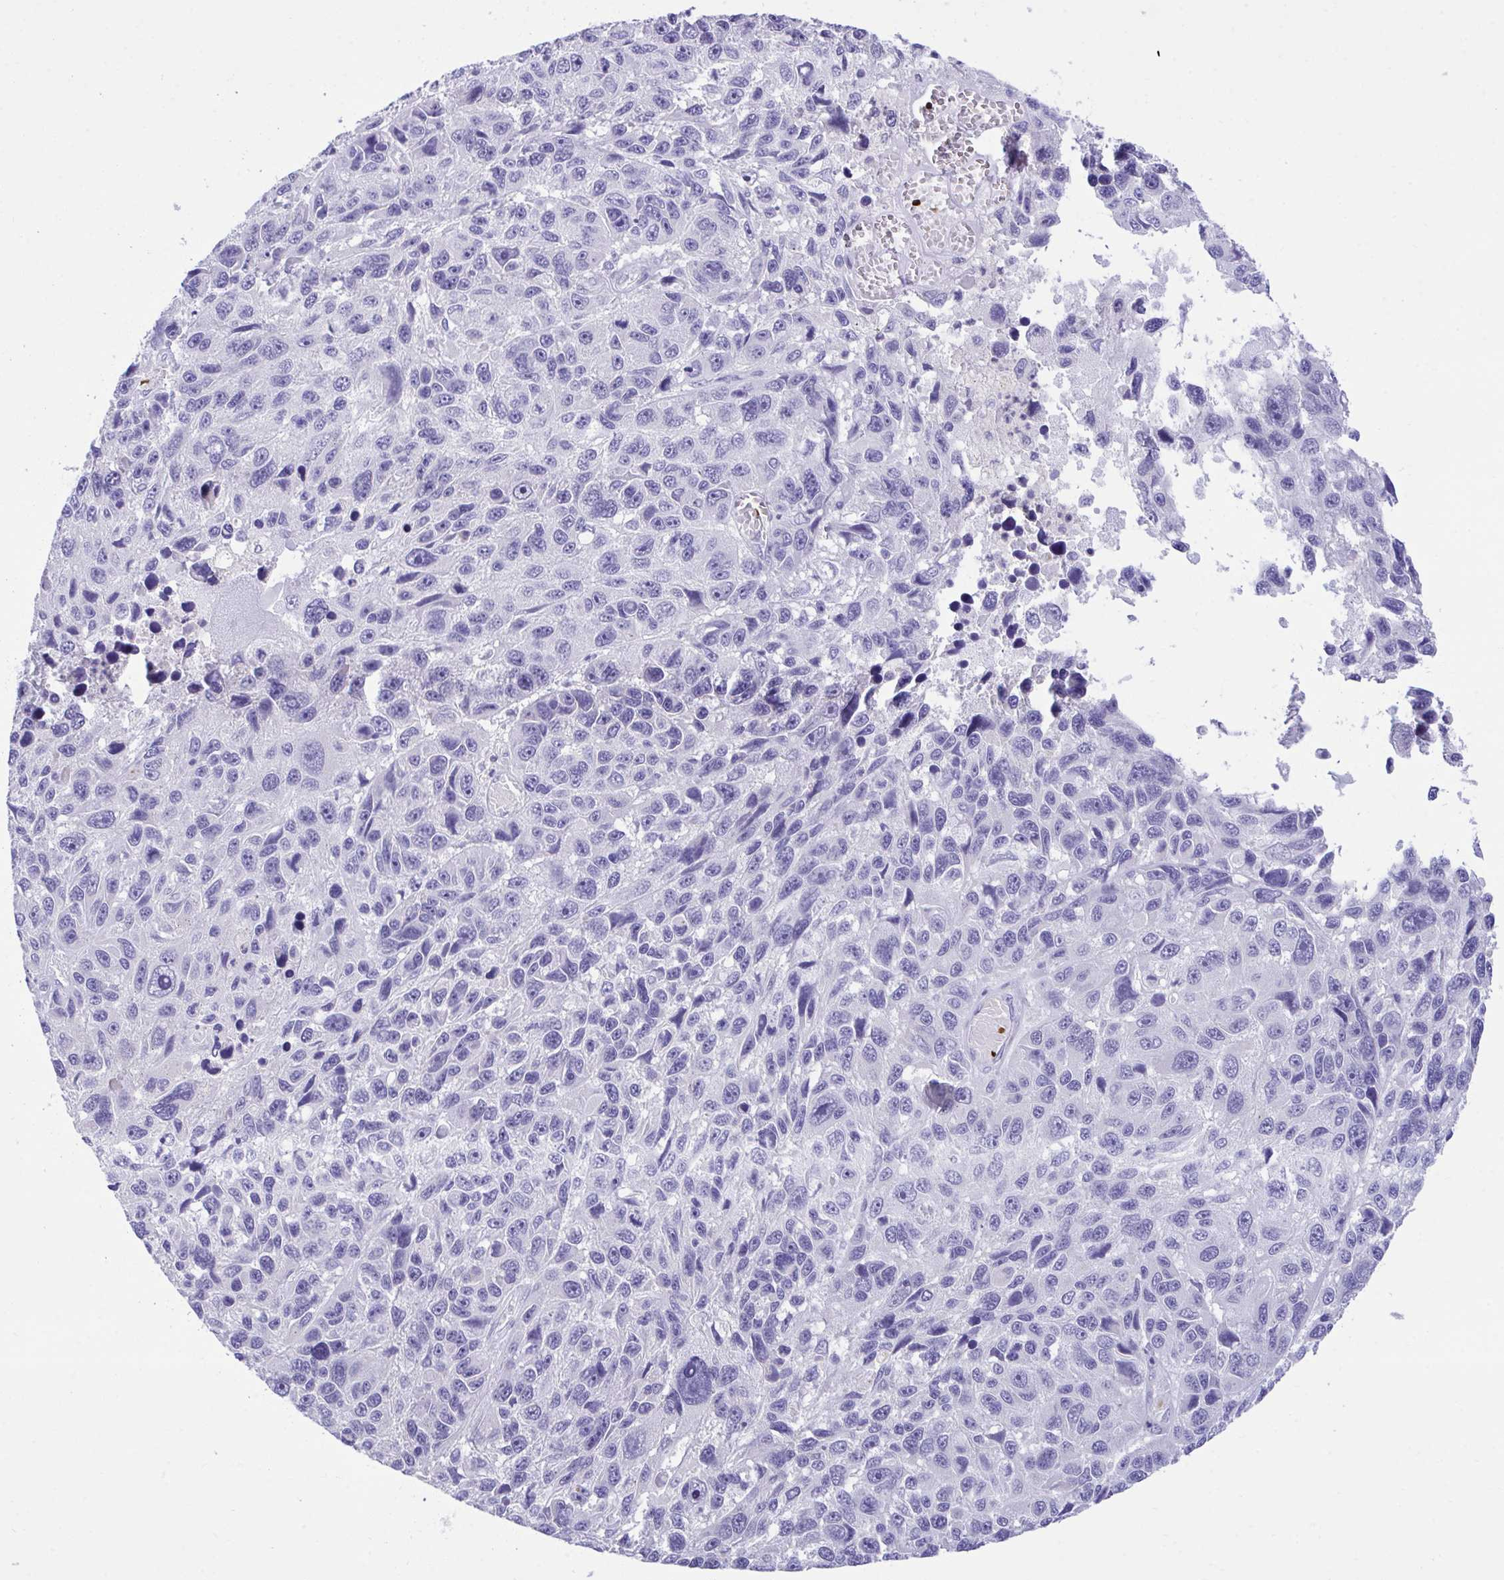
{"staining": {"intensity": "negative", "quantity": "none", "location": "none"}, "tissue": "melanoma", "cell_type": "Tumor cells", "image_type": "cancer", "snomed": [{"axis": "morphology", "description": "Malignant melanoma, NOS"}, {"axis": "topography", "description": "Skin"}], "caption": "Immunohistochemistry histopathology image of neoplastic tissue: human melanoma stained with DAB demonstrates no significant protein positivity in tumor cells.", "gene": "PLEKHH1", "patient": {"sex": "male", "age": 53}}